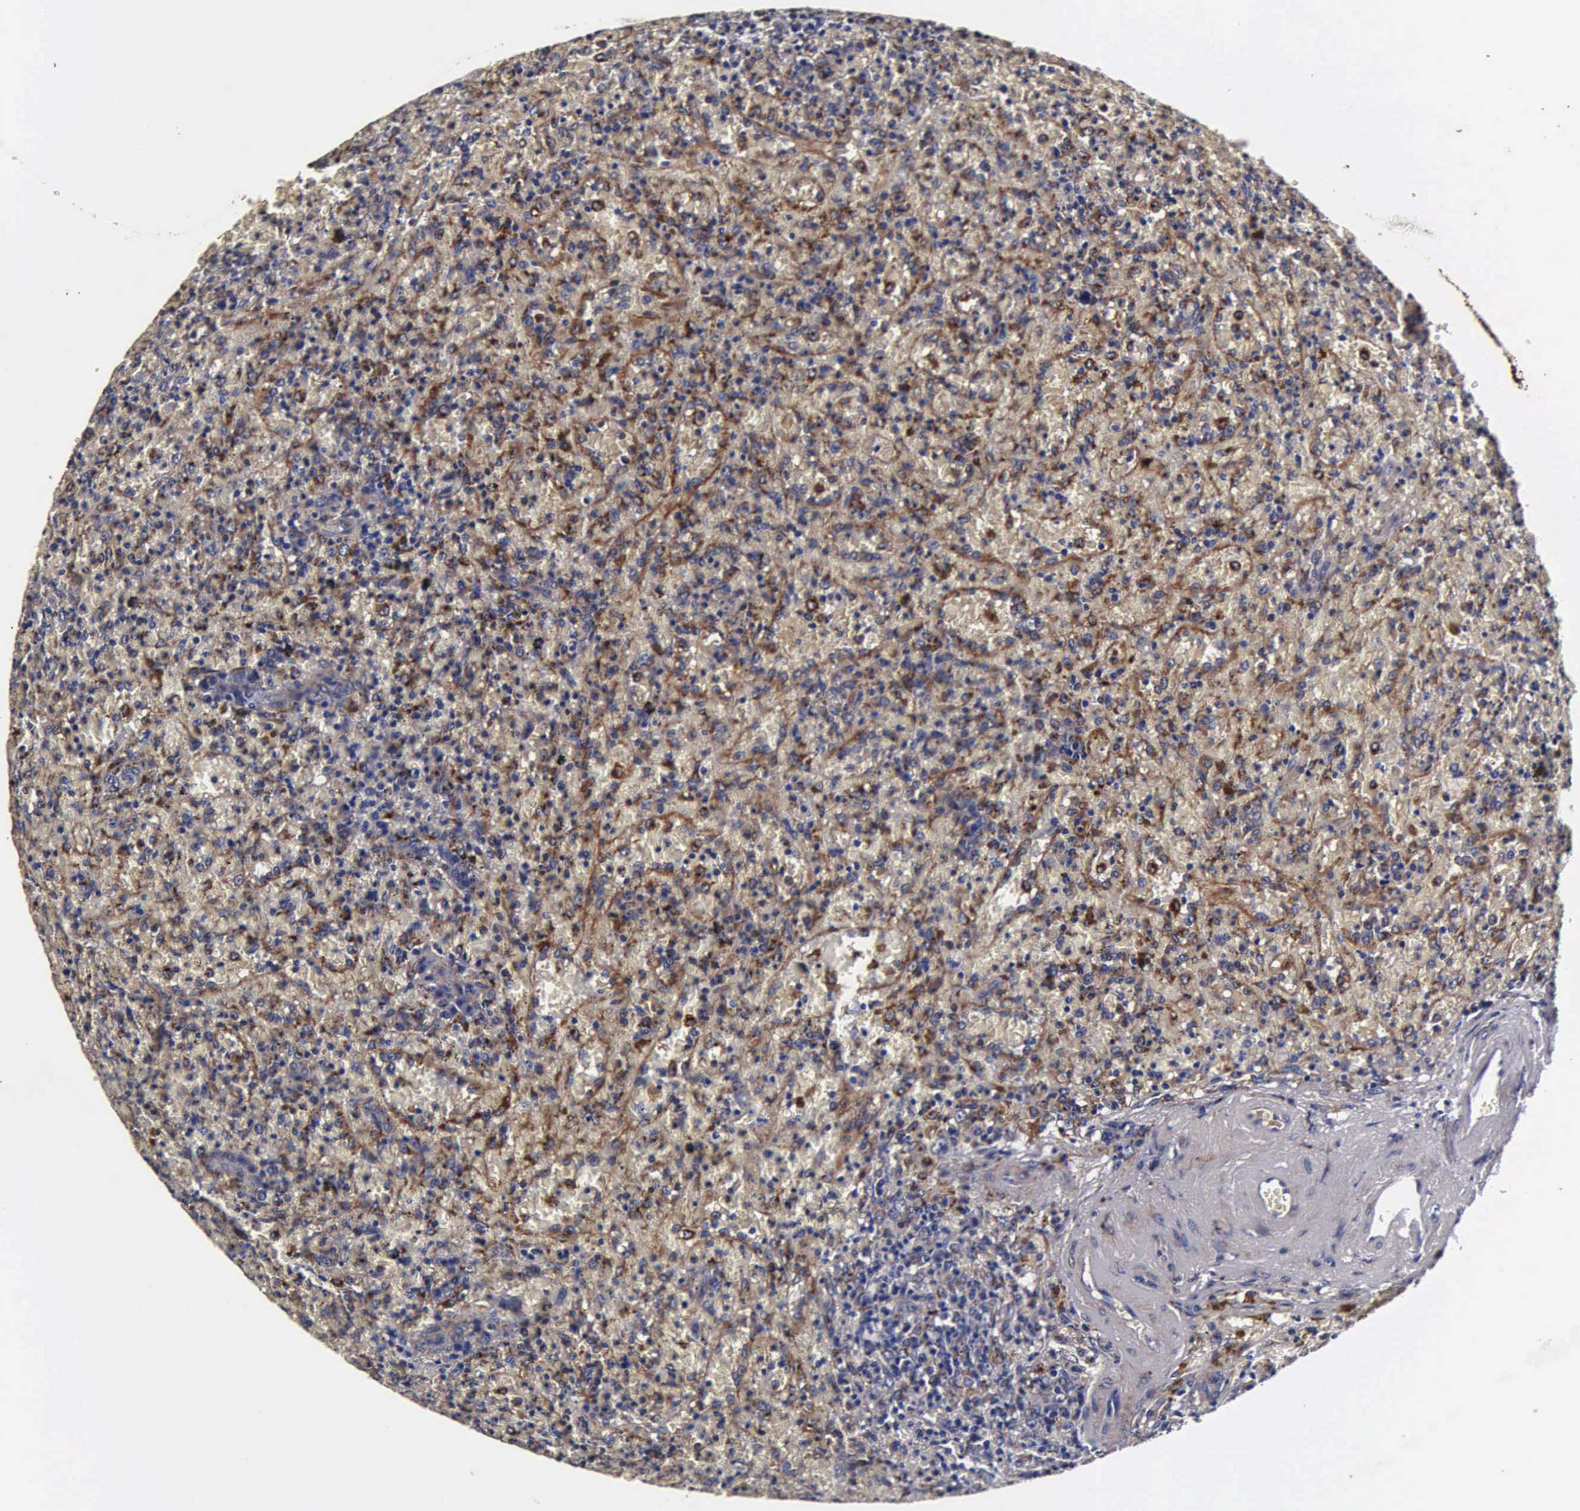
{"staining": {"intensity": "negative", "quantity": "none", "location": "none"}, "tissue": "lymphoma", "cell_type": "Tumor cells", "image_type": "cancer", "snomed": [{"axis": "morphology", "description": "Malignant lymphoma, non-Hodgkin's type, High grade"}, {"axis": "topography", "description": "Spleen"}, {"axis": "topography", "description": "Lymph node"}], "caption": "A high-resolution micrograph shows IHC staining of lymphoma, which displays no significant positivity in tumor cells.", "gene": "CST3", "patient": {"sex": "female", "age": 70}}